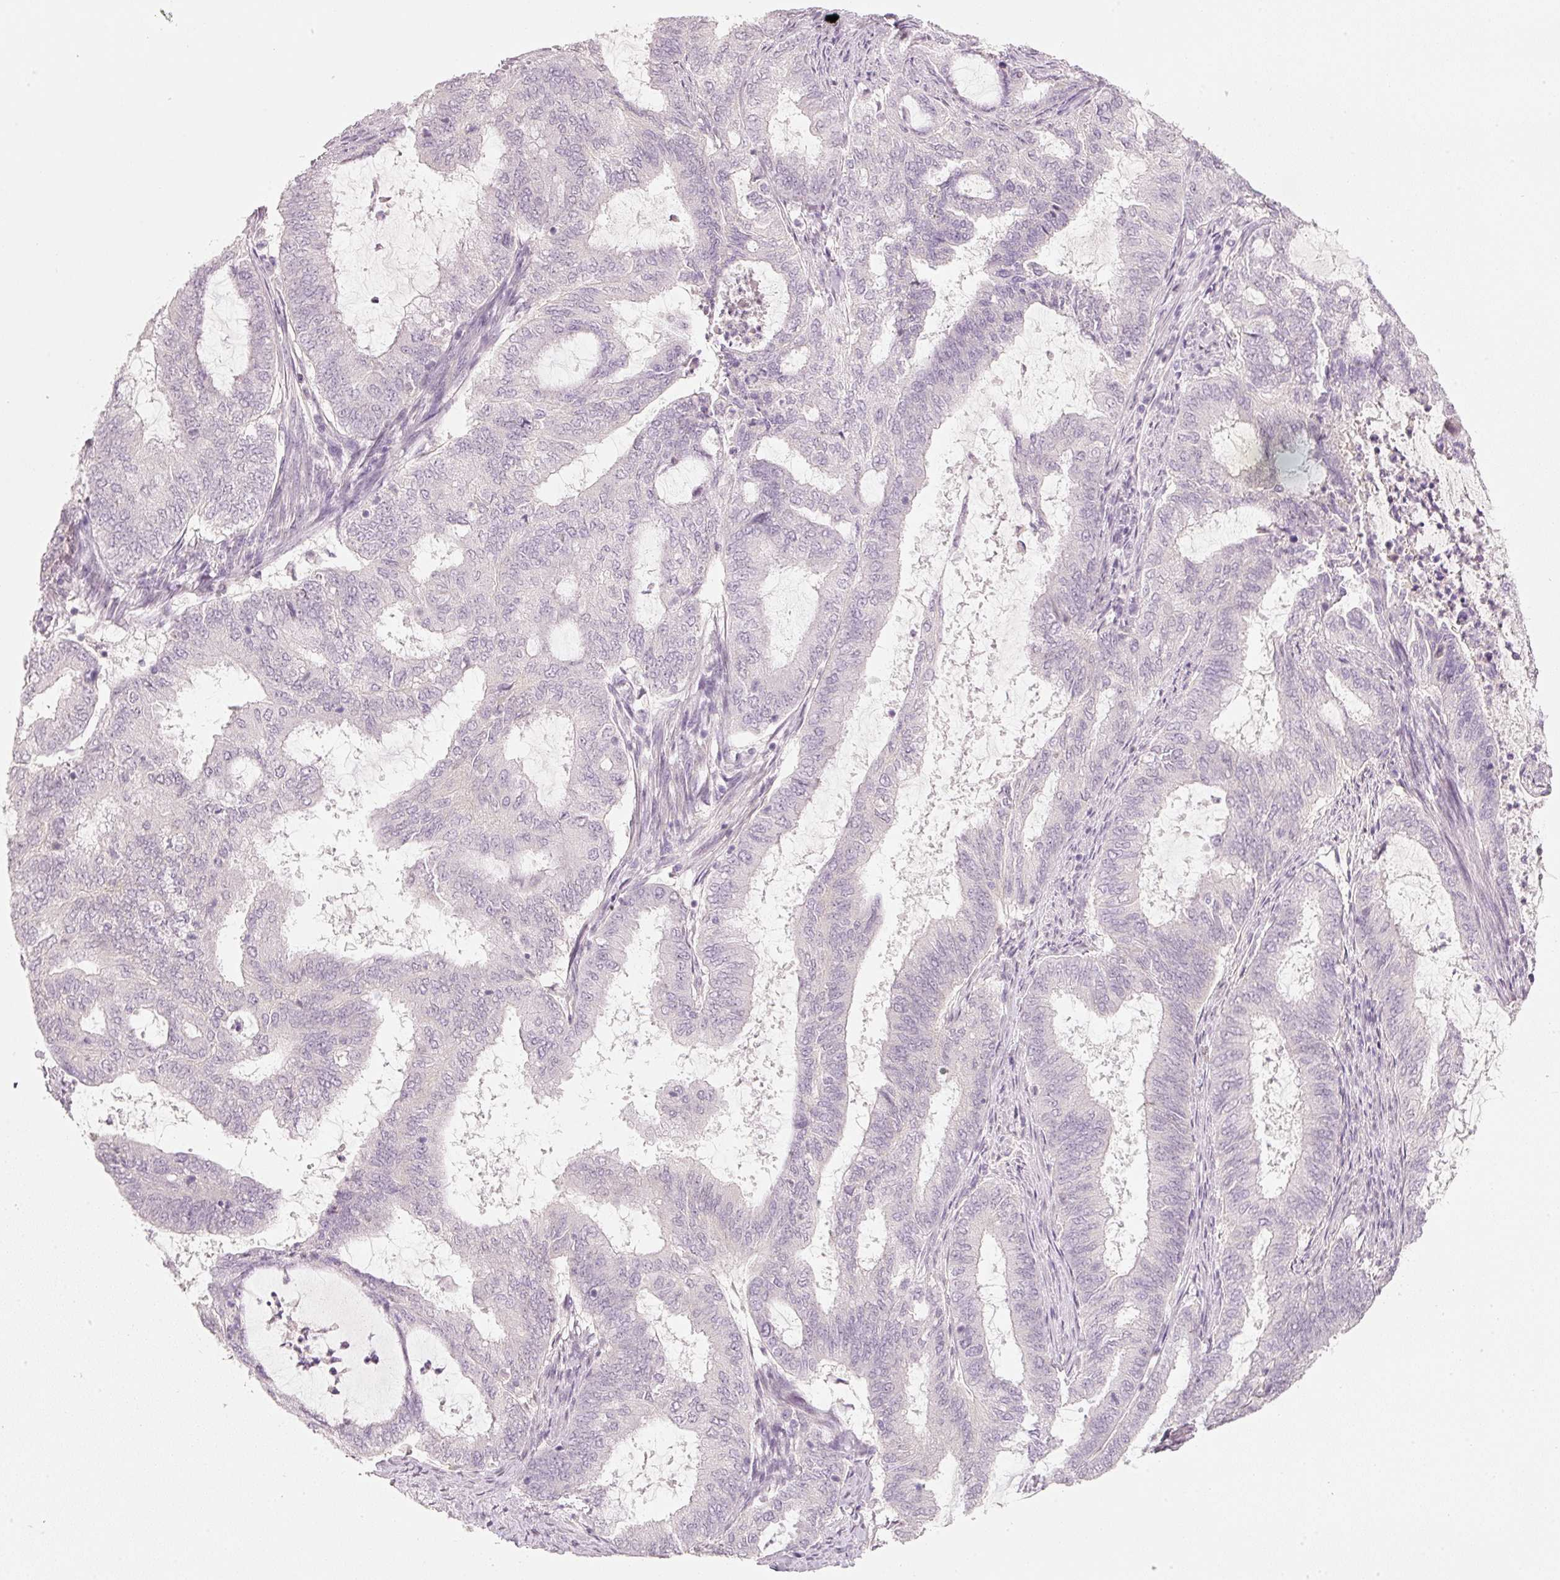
{"staining": {"intensity": "negative", "quantity": "none", "location": "none"}, "tissue": "endometrial cancer", "cell_type": "Tumor cells", "image_type": "cancer", "snomed": [{"axis": "morphology", "description": "Adenocarcinoma, NOS"}, {"axis": "topography", "description": "Endometrium"}], "caption": "There is no significant expression in tumor cells of endometrial adenocarcinoma.", "gene": "STEAP1", "patient": {"sex": "female", "age": 51}}